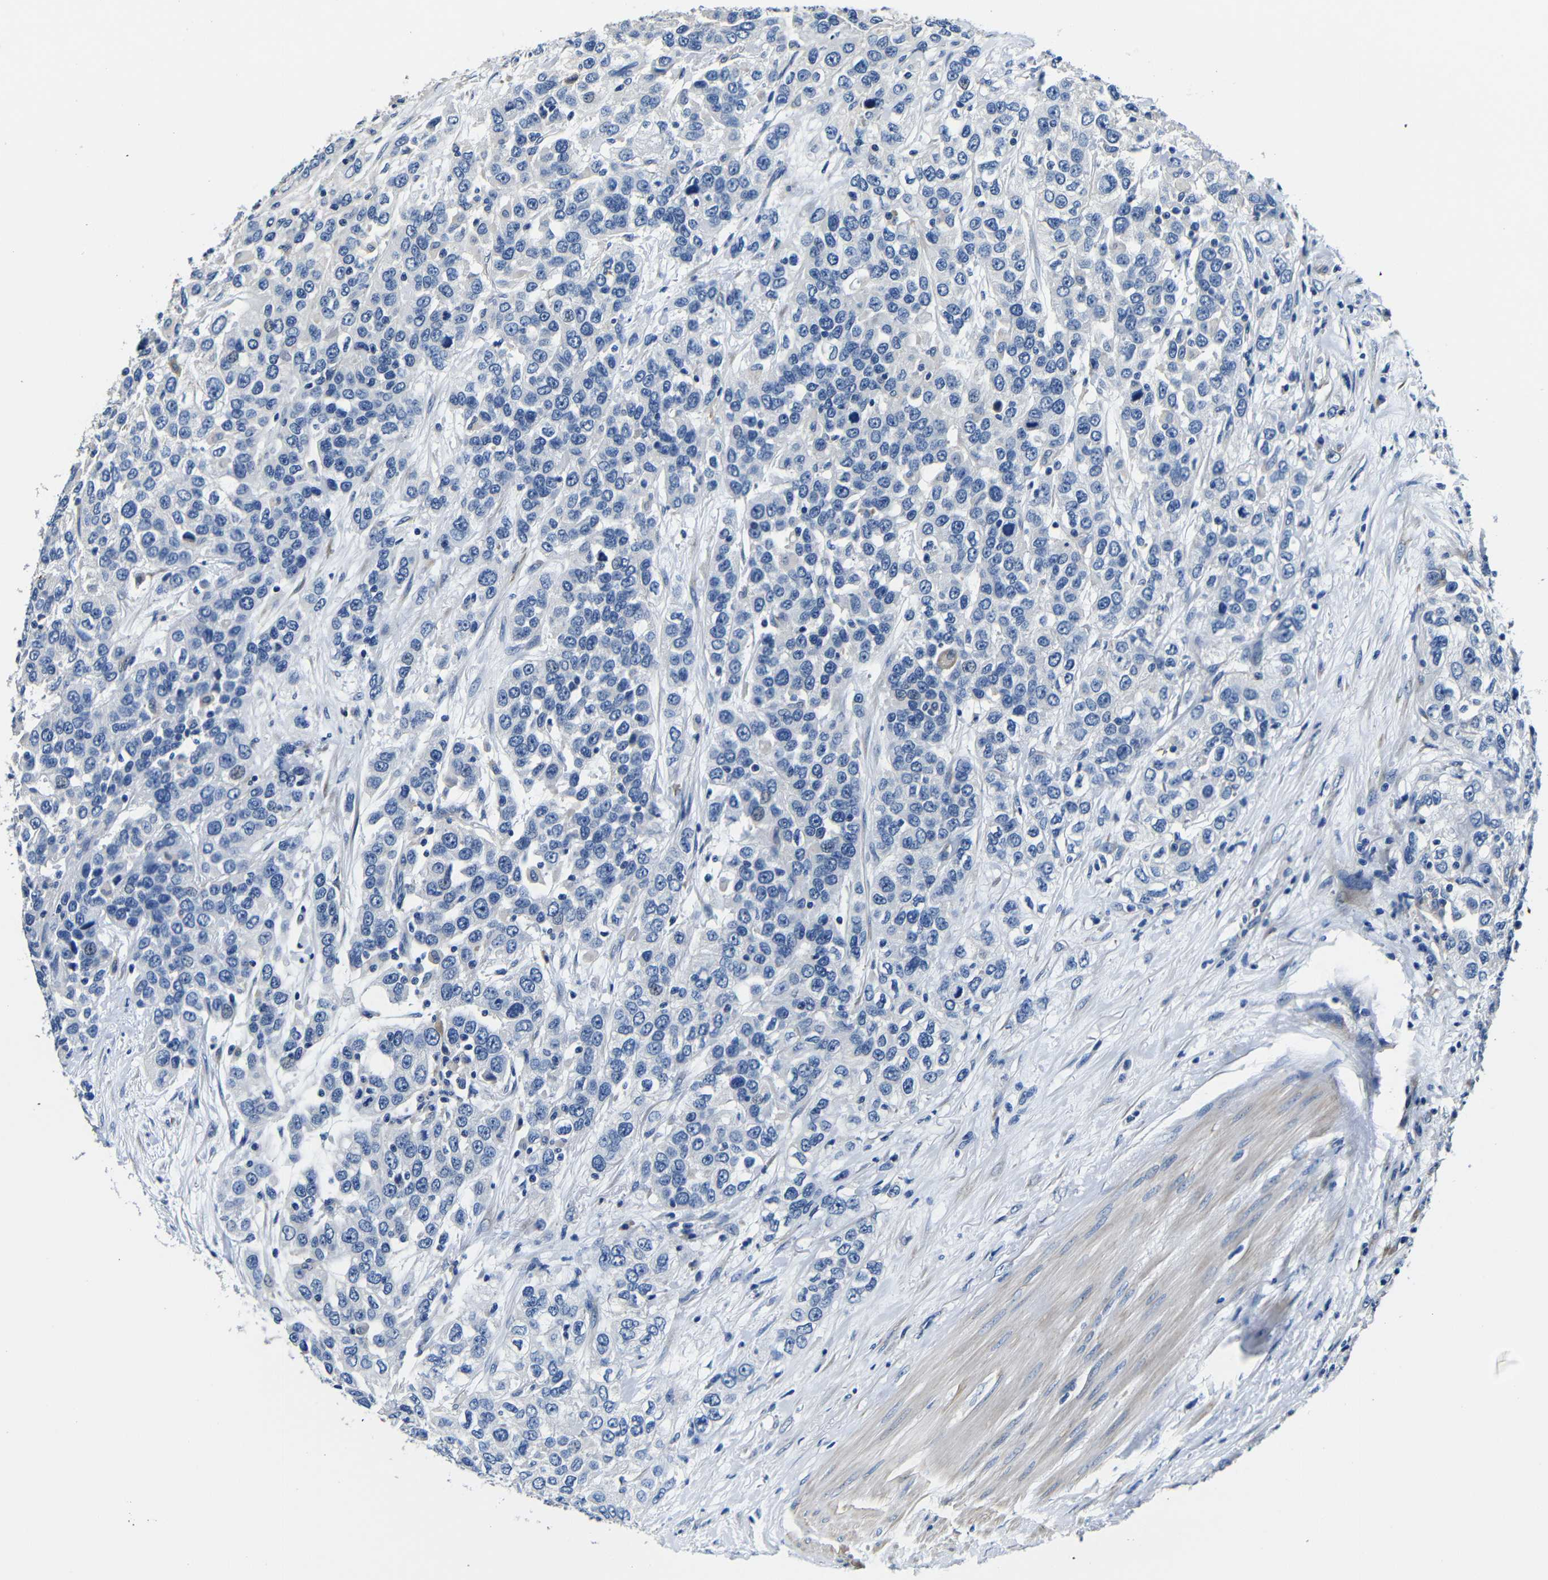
{"staining": {"intensity": "negative", "quantity": "none", "location": "none"}, "tissue": "urothelial cancer", "cell_type": "Tumor cells", "image_type": "cancer", "snomed": [{"axis": "morphology", "description": "Urothelial carcinoma, High grade"}, {"axis": "topography", "description": "Urinary bladder"}], "caption": "Tumor cells show no significant protein expression in urothelial carcinoma (high-grade).", "gene": "TNFAIP1", "patient": {"sex": "female", "age": 80}}